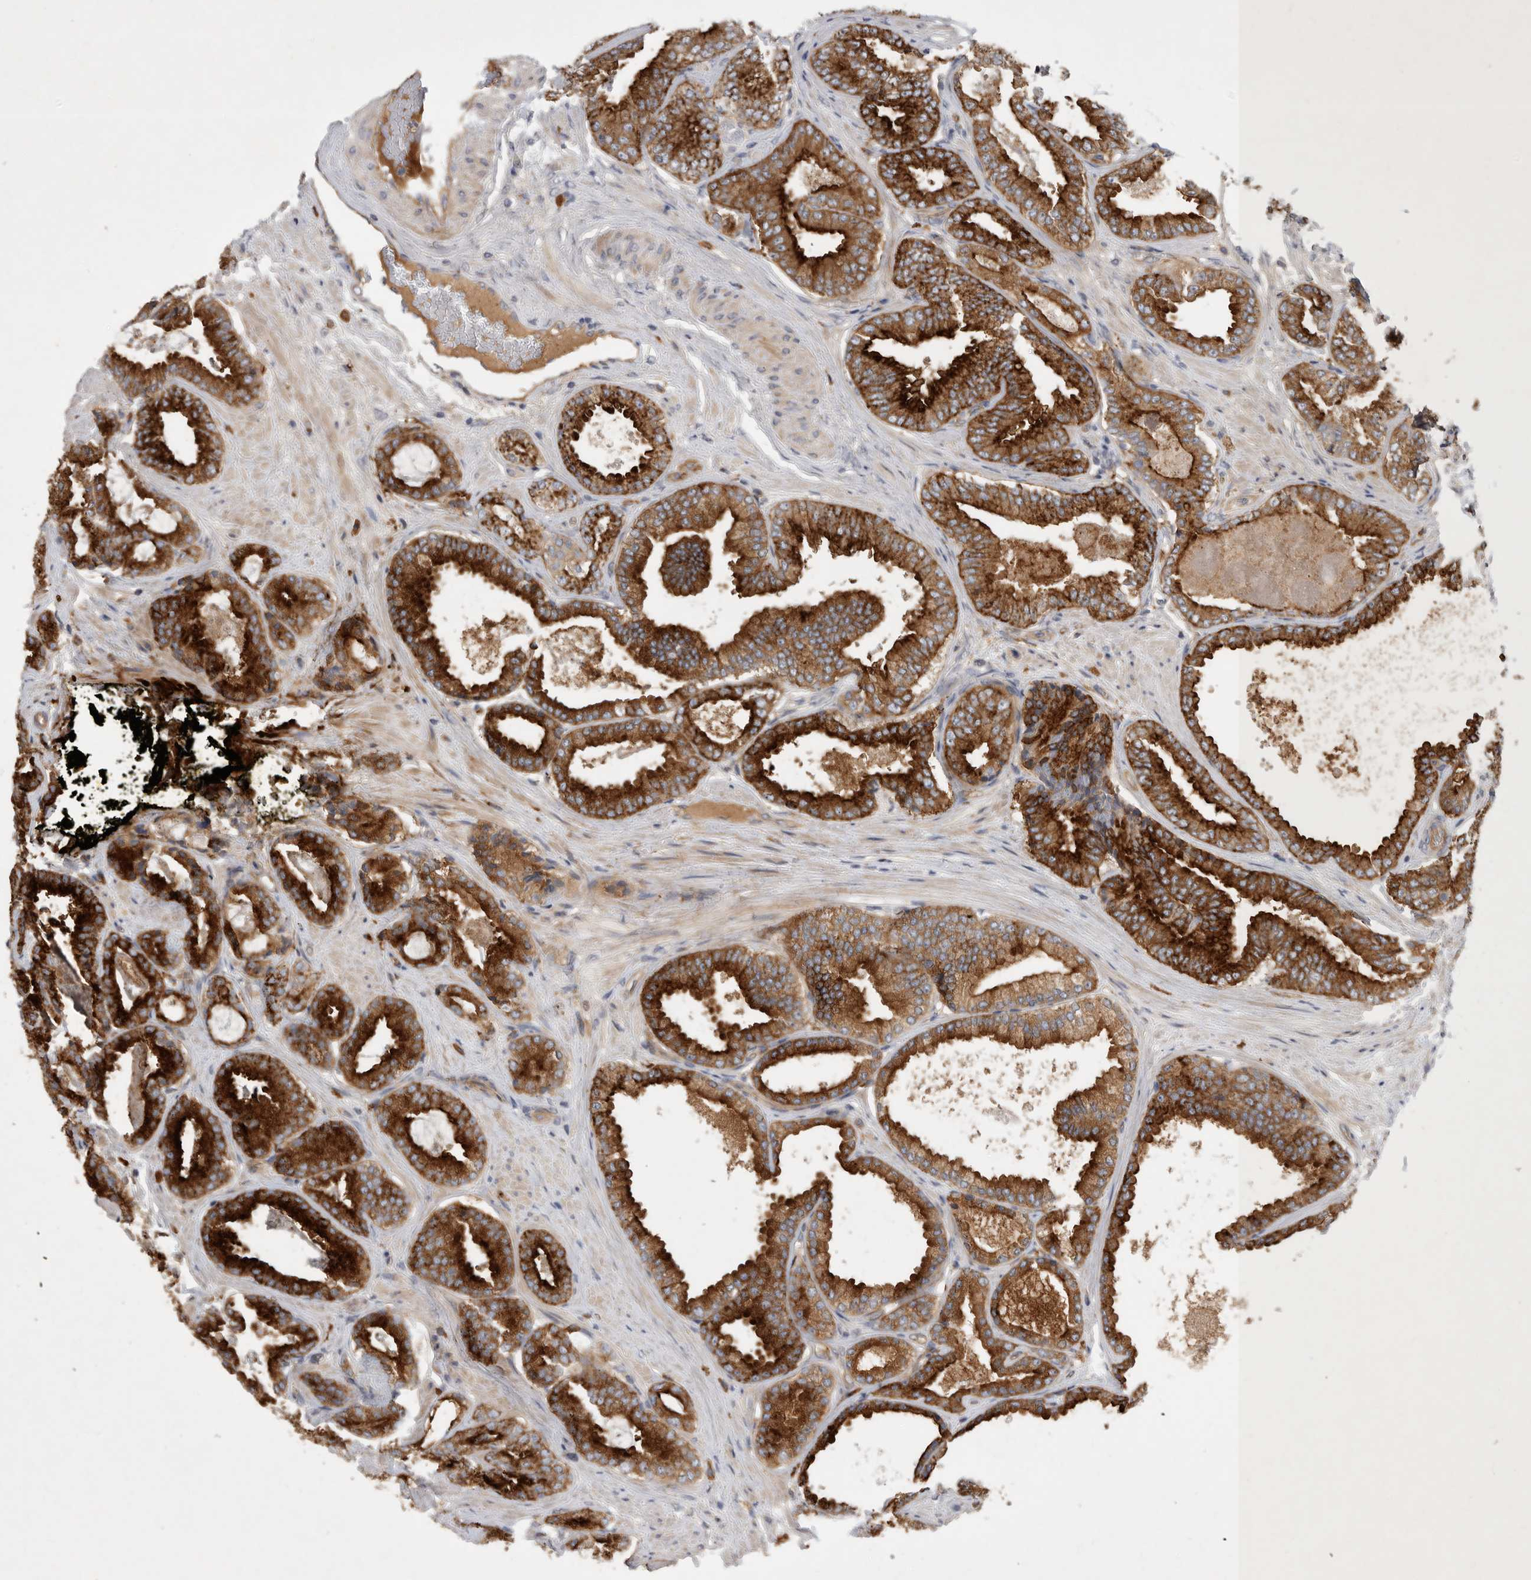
{"staining": {"intensity": "strong", "quantity": ">75%", "location": "cytoplasmic/membranous"}, "tissue": "prostate cancer", "cell_type": "Tumor cells", "image_type": "cancer", "snomed": [{"axis": "morphology", "description": "Adenocarcinoma, Low grade"}, {"axis": "topography", "description": "Prostate"}], "caption": "Strong cytoplasmic/membranous staining is appreciated in about >75% of tumor cells in prostate cancer.", "gene": "MLPH", "patient": {"sex": "male", "age": 71}}